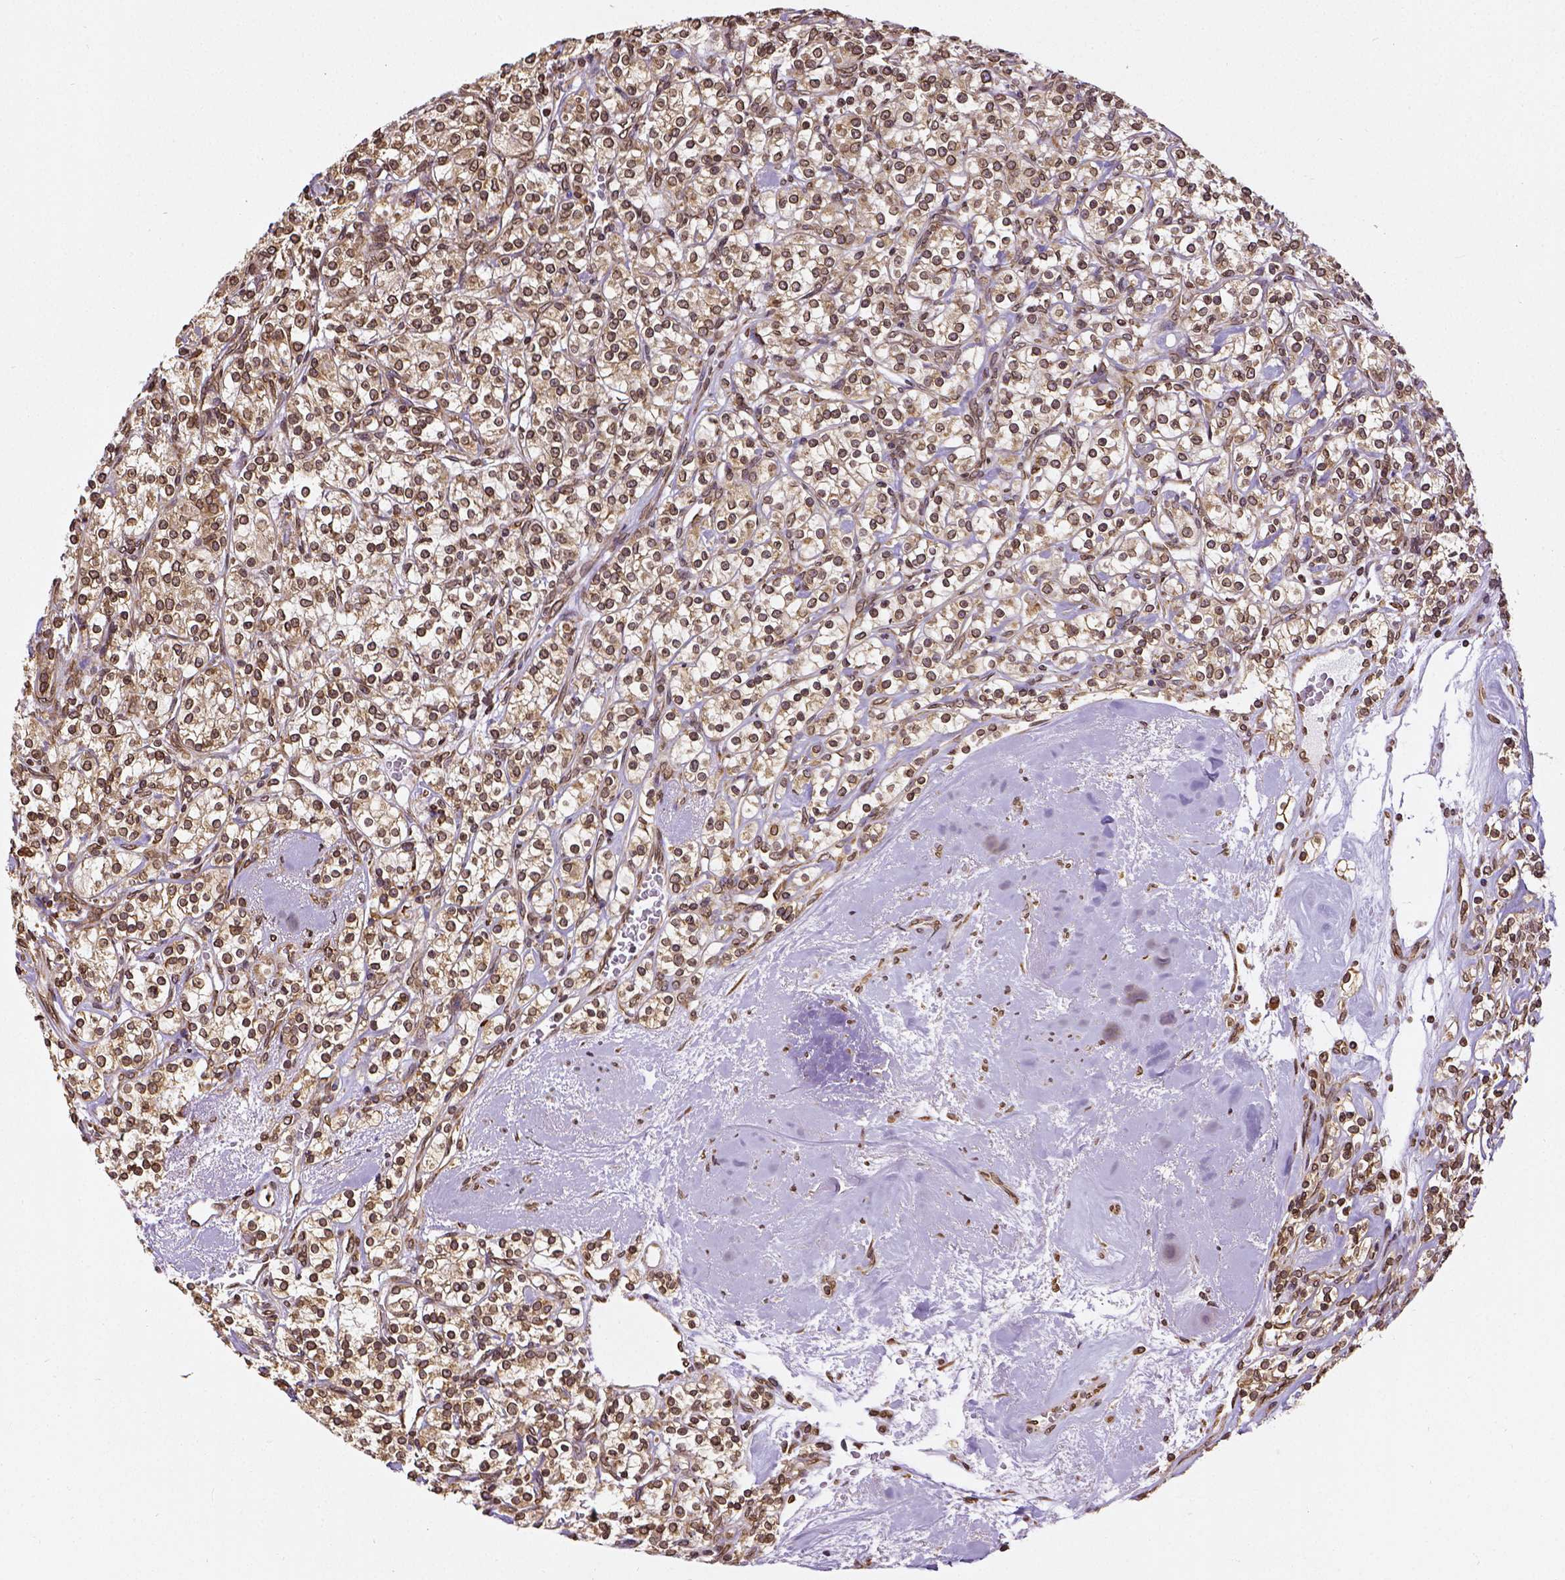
{"staining": {"intensity": "strong", "quantity": ">75%", "location": "cytoplasmic/membranous,nuclear"}, "tissue": "renal cancer", "cell_type": "Tumor cells", "image_type": "cancer", "snomed": [{"axis": "morphology", "description": "Adenocarcinoma, NOS"}, {"axis": "topography", "description": "Kidney"}], "caption": "Adenocarcinoma (renal) was stained to show a protein in brown. There is high levels of strong cytoplasmic/membranous and nuclear positivity in about >75% of tumor cells.", "gene": "MTDH", "patient": {"sex": "male", "age": 77}}